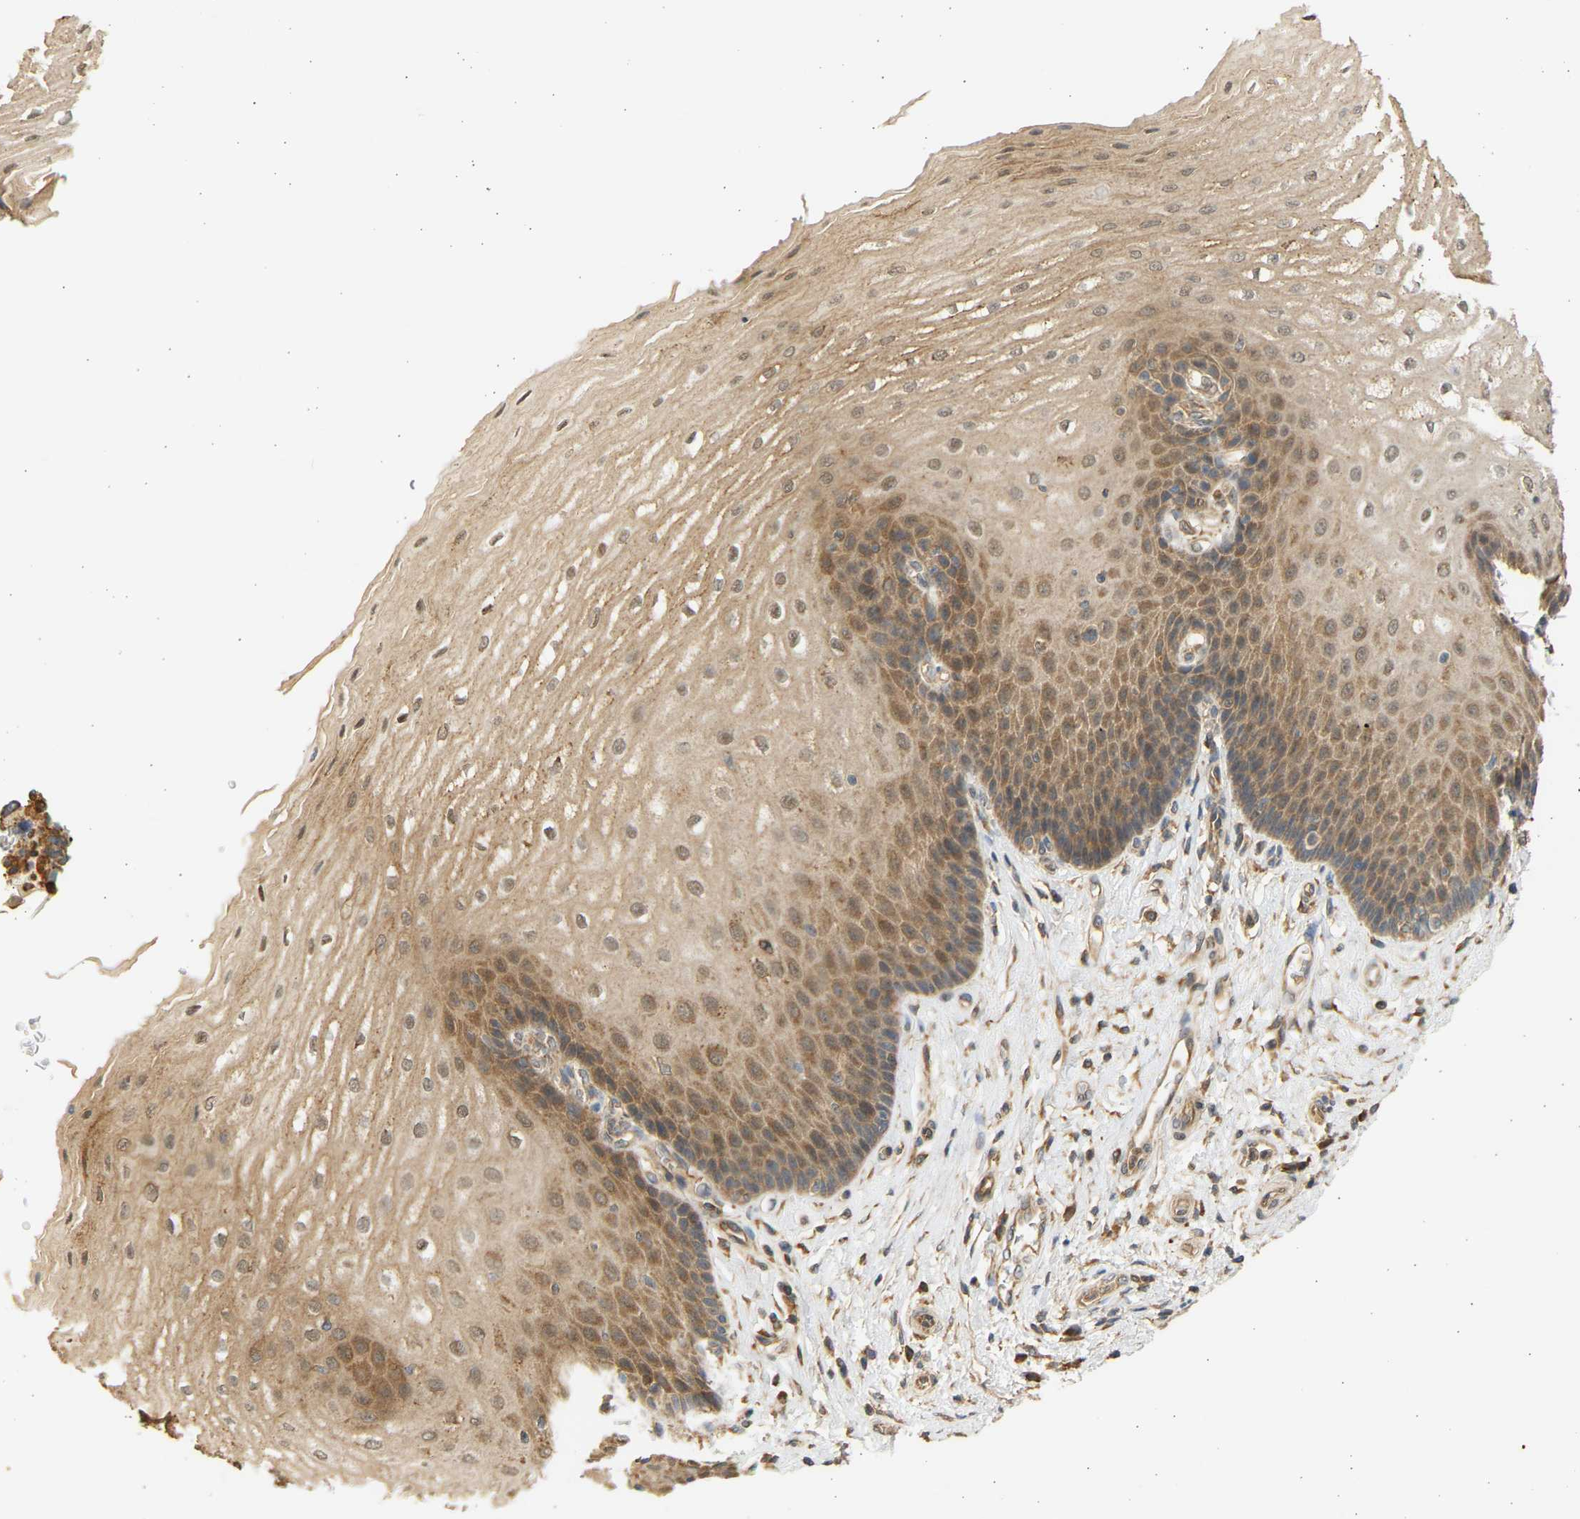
{"staining": {"intensity": "moderate", "quantity": ">75%", "location": "cytoplasmic/membranous,nuclear"}, "tissue": "esophagus", "cell_type": "Squamous epithelial cells", "image_type": "normal", "snomed": [{"axis": "morphology", "description": "Normal tissue, NOS"}, {"axis": "topography", "description": "Esophagus"}], "caption": "High-magnification brightfield microscopy of normal esophagus stained with DAB (brown) and counterstained with hematoxylin (blue). squamous epithelial cells exhibit moderate cytoplasmic/membranous,nuclear positivity is present in approximately>75% of cells. The staining was performed using DAB to visualize the protein expression in brown, while the nuclei were stained in blue with hematoxylin (Magnification: 20x).", "gene": "B4GALT6", "patient": {"sex": "male", "age": 54}}